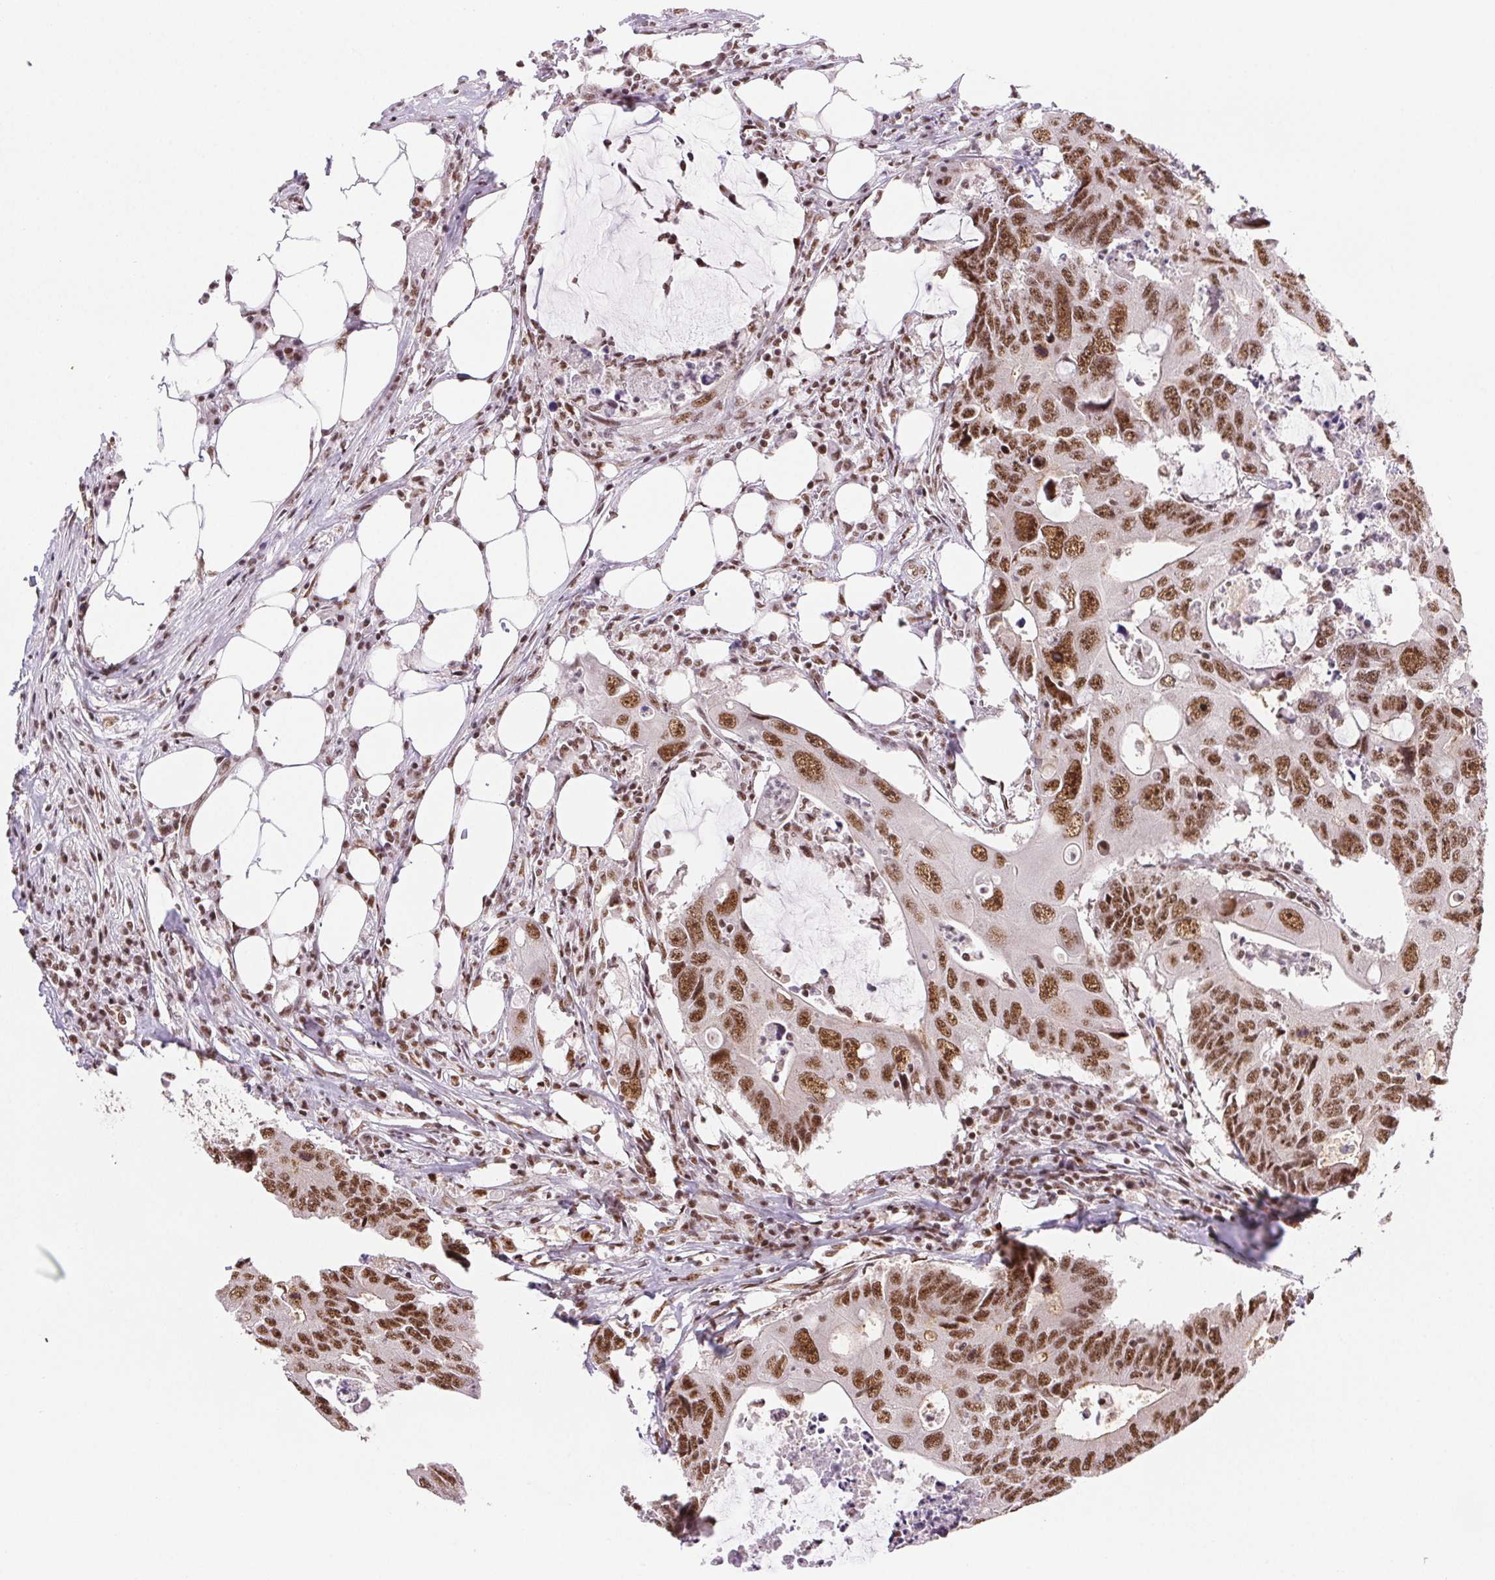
{"staining": {"intensity": "moderate", "quantity": ">75%", "location": "nuclear"}, "tissue": "colorectal cancer", "cell_type": "Tumor cells", "image_type": "cancer", "snomed": [{"axis": "morphology", "description": "Adenocarcinoma, NOS"}, {"axis": "topography", "description": "Colon"}], "caption": "Immunohistochemical staining of adenocarcinoma (colorectal) shows moderate nuclear protein expression in about >75% of tumor cells. Immunohistochemistry (ihc) stains the protein in brown and the nuclei are stained blue.", "gene": "IK", "patient": {"sex": "male", "age": 71}}